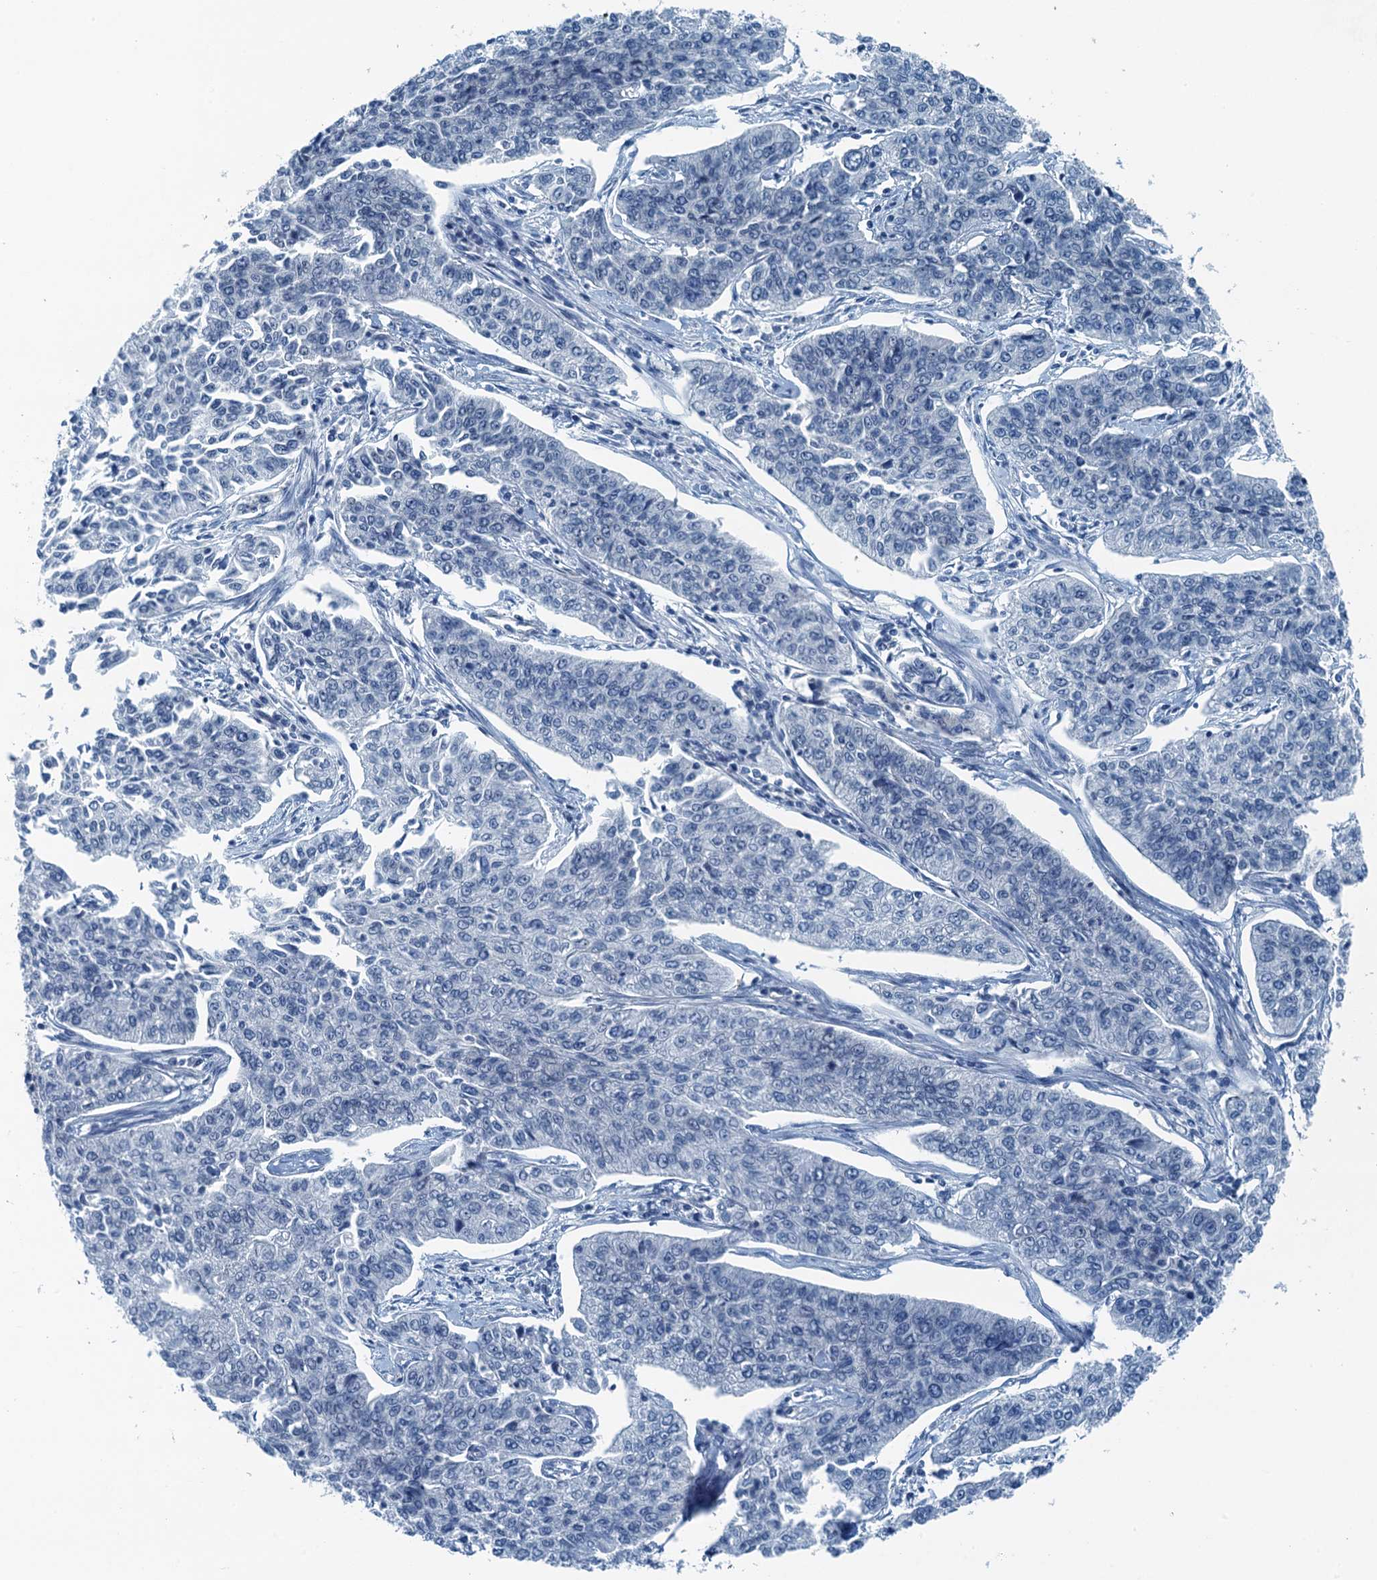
{"staining": {"intensity": "negative", "quantity": "none", "location": "none"}, "tissue": "cervical cancer", "cell_type": "Tumor cells", "image_type": "cancer", "snomed": [{"axis": "morphology", "description": "Squamous cell carcinoma, NOS"}, {"axis": "topography", "description": "Cervix"}], "caption": "Immunohistochemistry (IHC) micrograph of neoplastic tissue: human cervical squamous cell carcinoma stained with DAB (3,3'-diaminobenzidine) reveals no significant protein staining in tumor cells.", "gene": "GFOD2", "patient": {"sex": "female", "age": 35}}